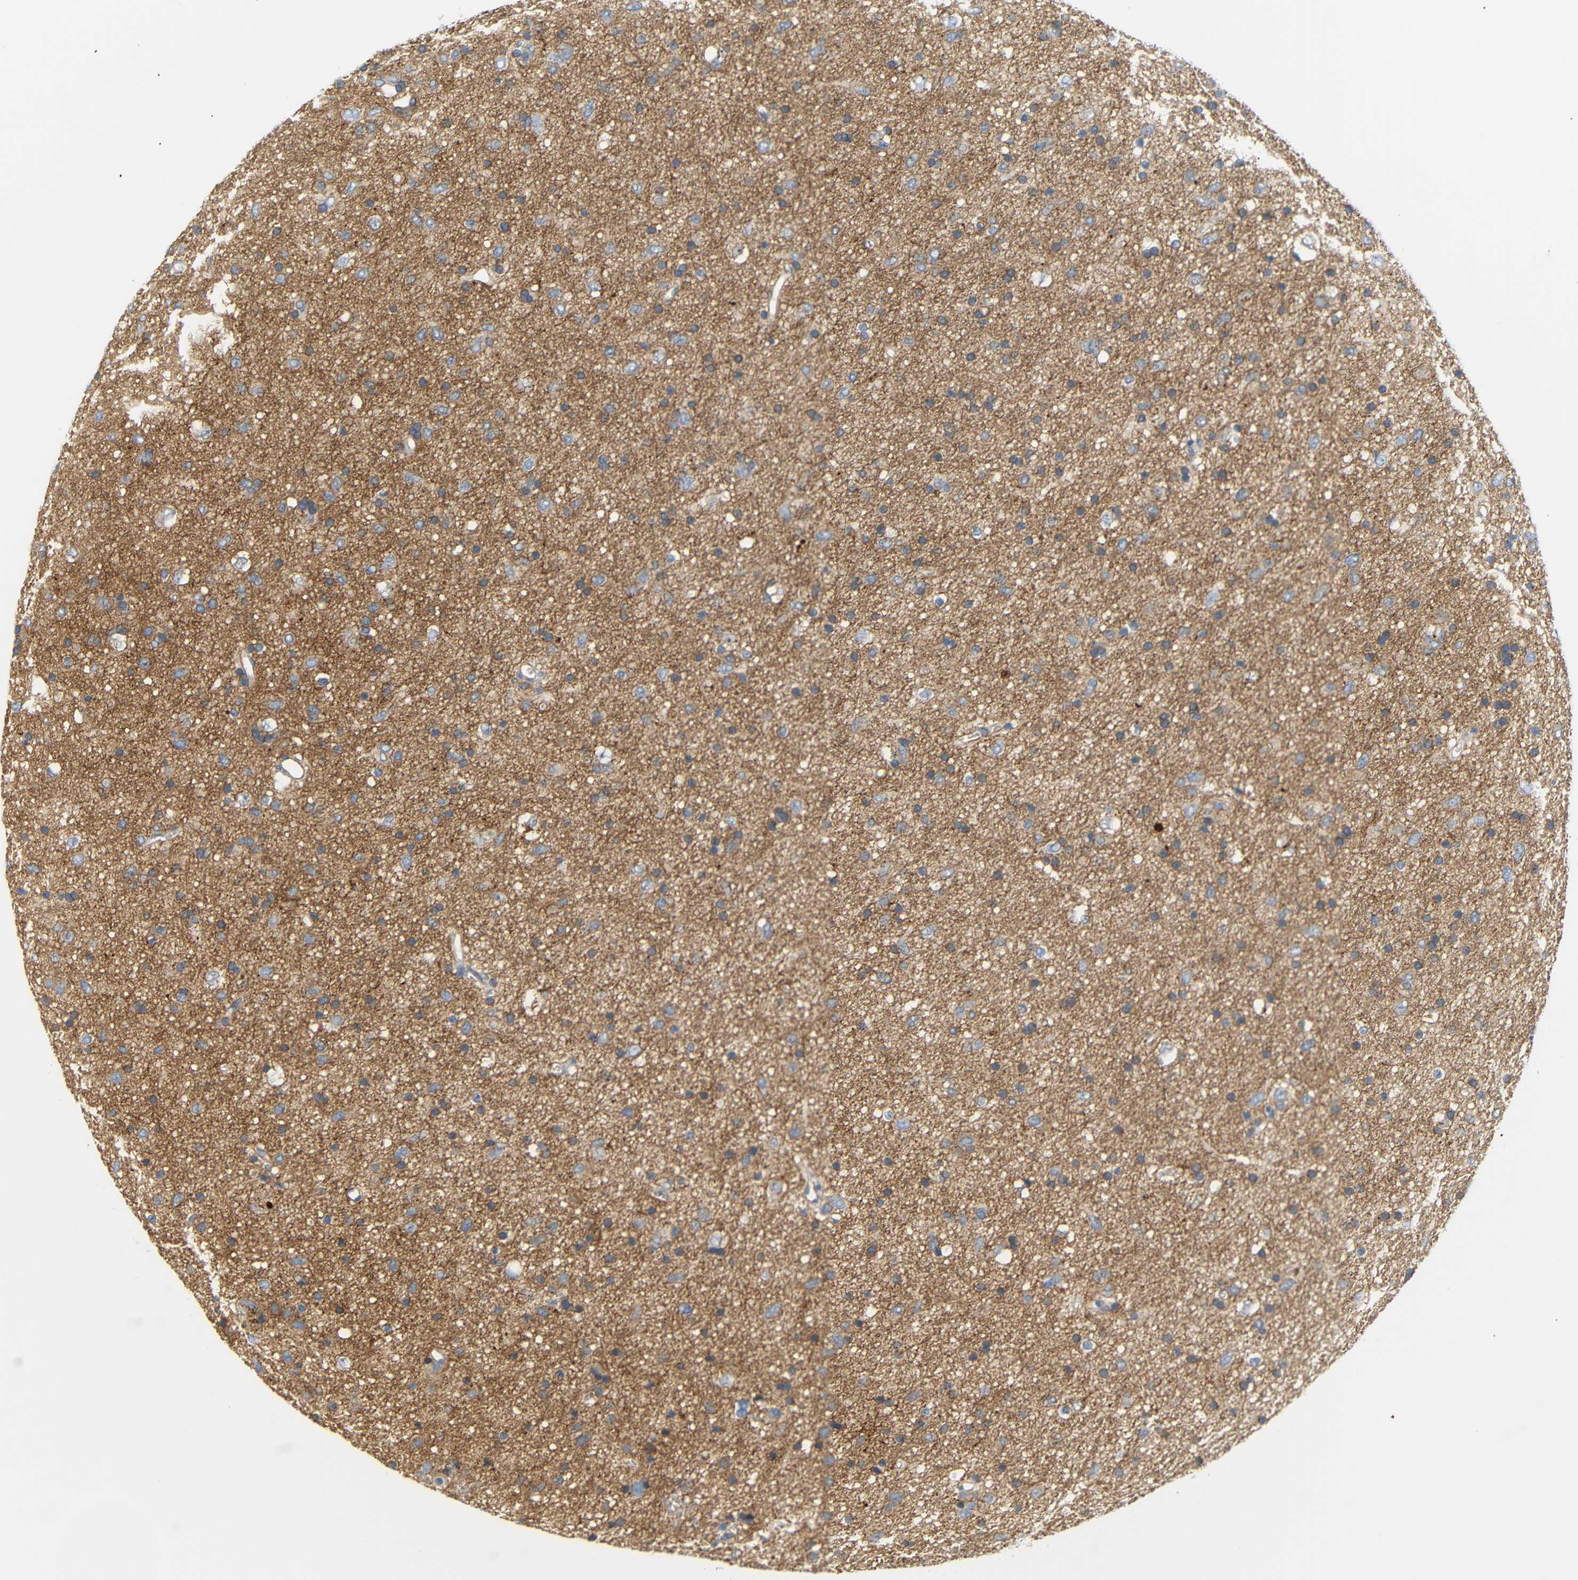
{"staining": {"intensity": "negative", "quantity": "none", "location": "none"}, "tissue": "glioma", "cell_type": "Tumor cells", "image_type": "cancer", "snomed": [{"axis": "morphology", "description": "Glioma, malignant, Low grade"}, {"axis": "topography", "description": "Brain"}], "caption": "Immunohistochemistry of human malignant glioma (low-grade) displays no expression in tumor cells.", "gene": "STMN3", "patient": {"sex": "male", "age": 77}}